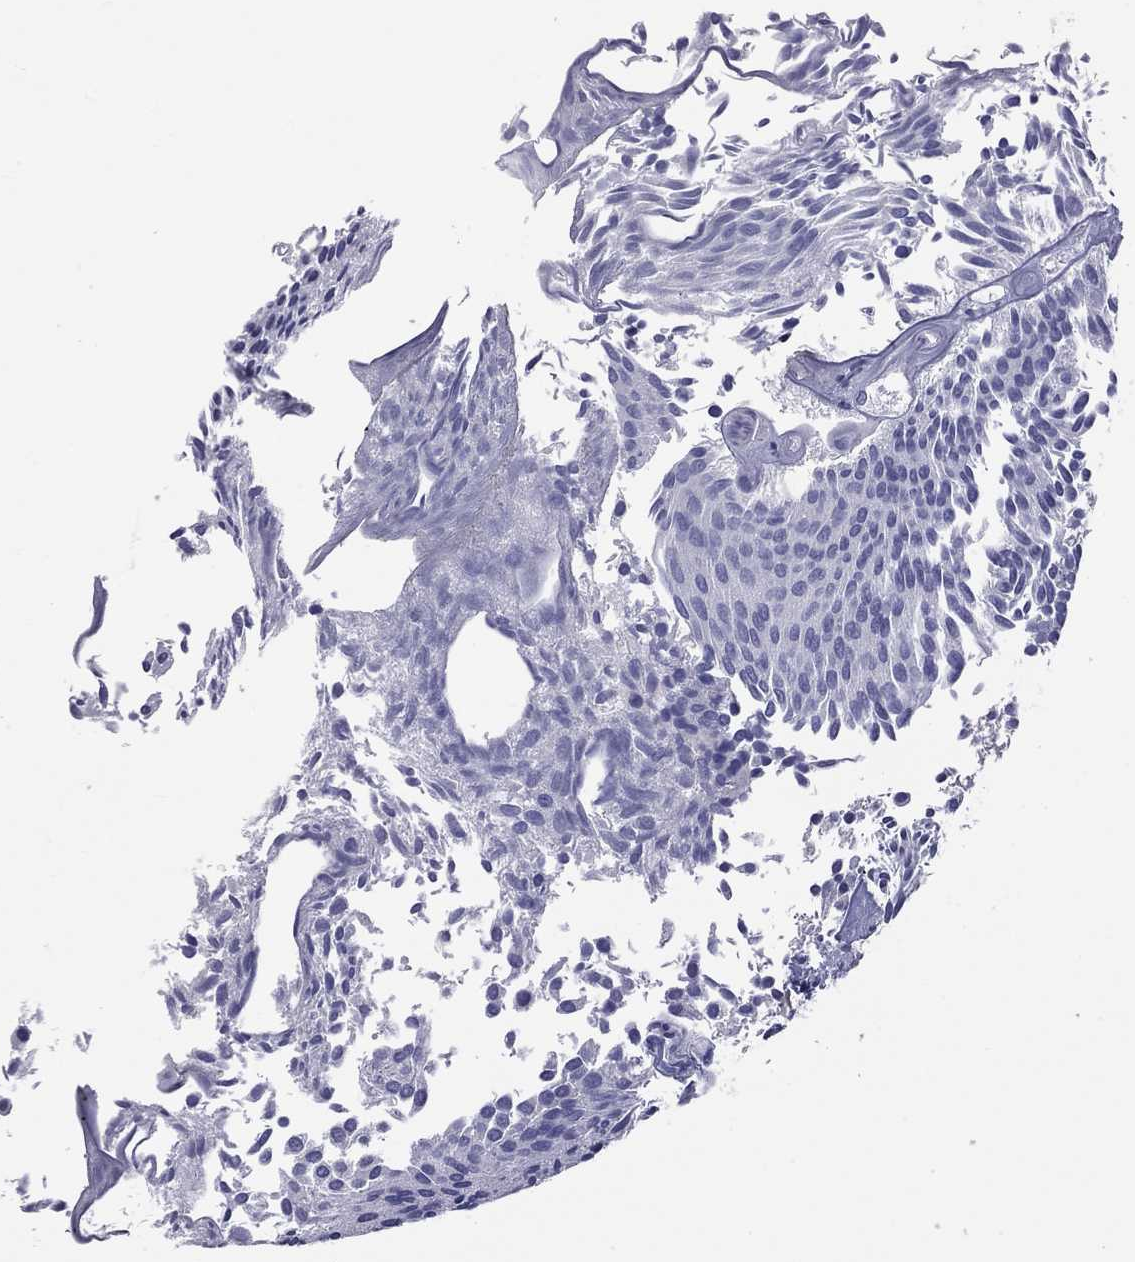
{"staining": {"intensity": "negative", "quantity": "none", "location": "none"}, "tissue": "urothelial cancer", "cell_type": "Tumor cells", "image_type": "cancer", "snomed": [{"axis": "morphology", "description": "Urothelial carcinoma, Low grade"}, {"axis": "topography", "description": "Urinary bladder"}], "caption": "A high-resolution photomicrograph shows IHC staining of urothelial carcinoma (low-grade), which displays no significant expression in tumor cells. (Immunohistochemistry (ihc), brightfield microscopy, high magnification).", "gene": "HYLS1", "patient": {"sex": "male", "age": 63}}